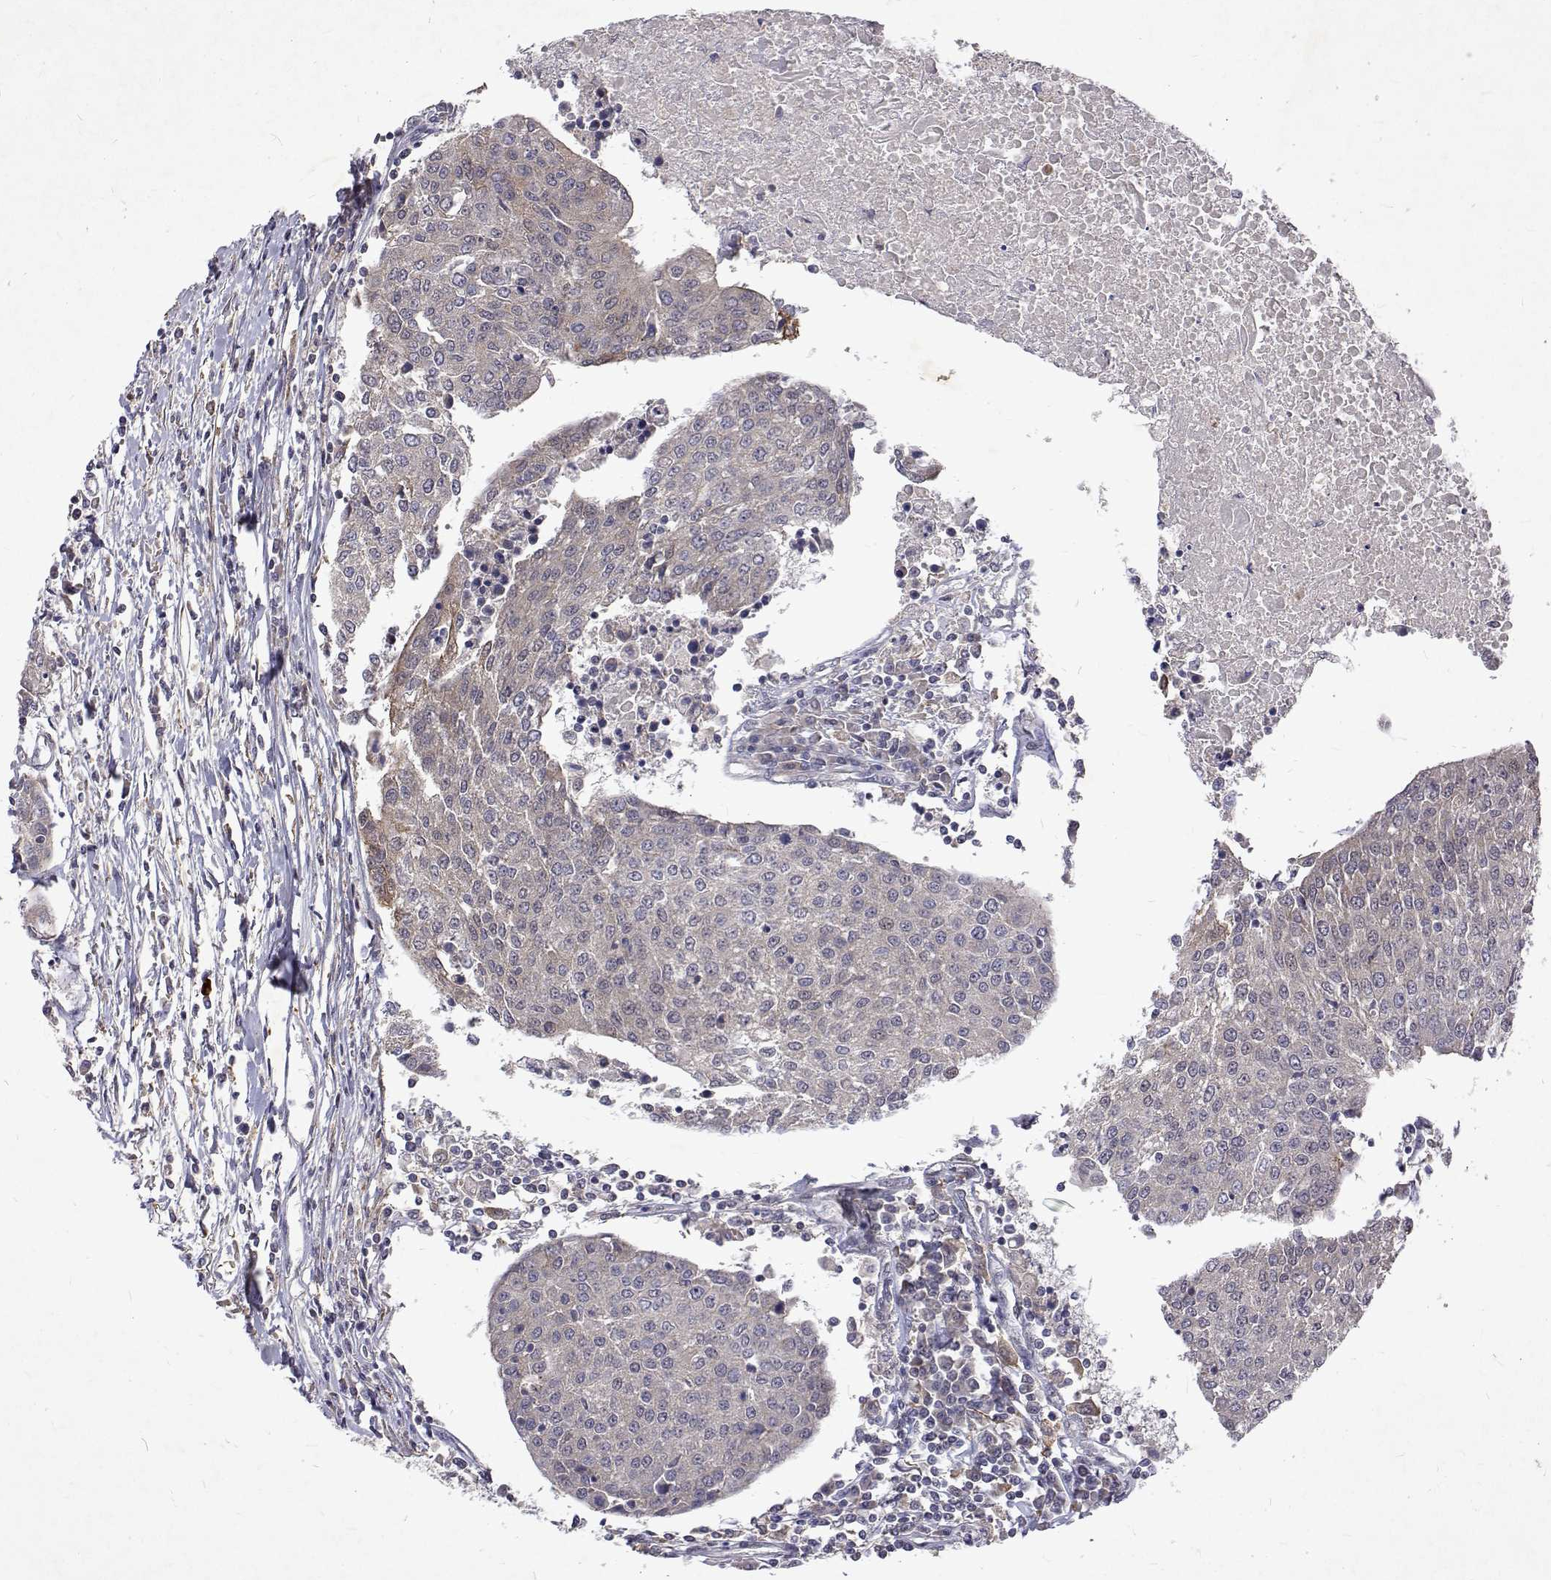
{"staining": {"intensity": "negative", "quantity": "none", "location": "none"}, "tissue": "urothelial cancer", "cell_type": "Tumor cells", "image_type": "cancer", "snomed": [{"axis": "morphology", "description": "Urothelial carcinoma, High grade"}, {"axis": "topography", "description": "Urinary bladder"}], "caption": "Tumor cells are negative for brown protein staining in high-grade urothelial carcinoma. (DAB immunohistochemistry (IHC) with hematoxylin counter stain).", "gene": "ALKBH8", "patient": {"sex": "female", "age": 85}}